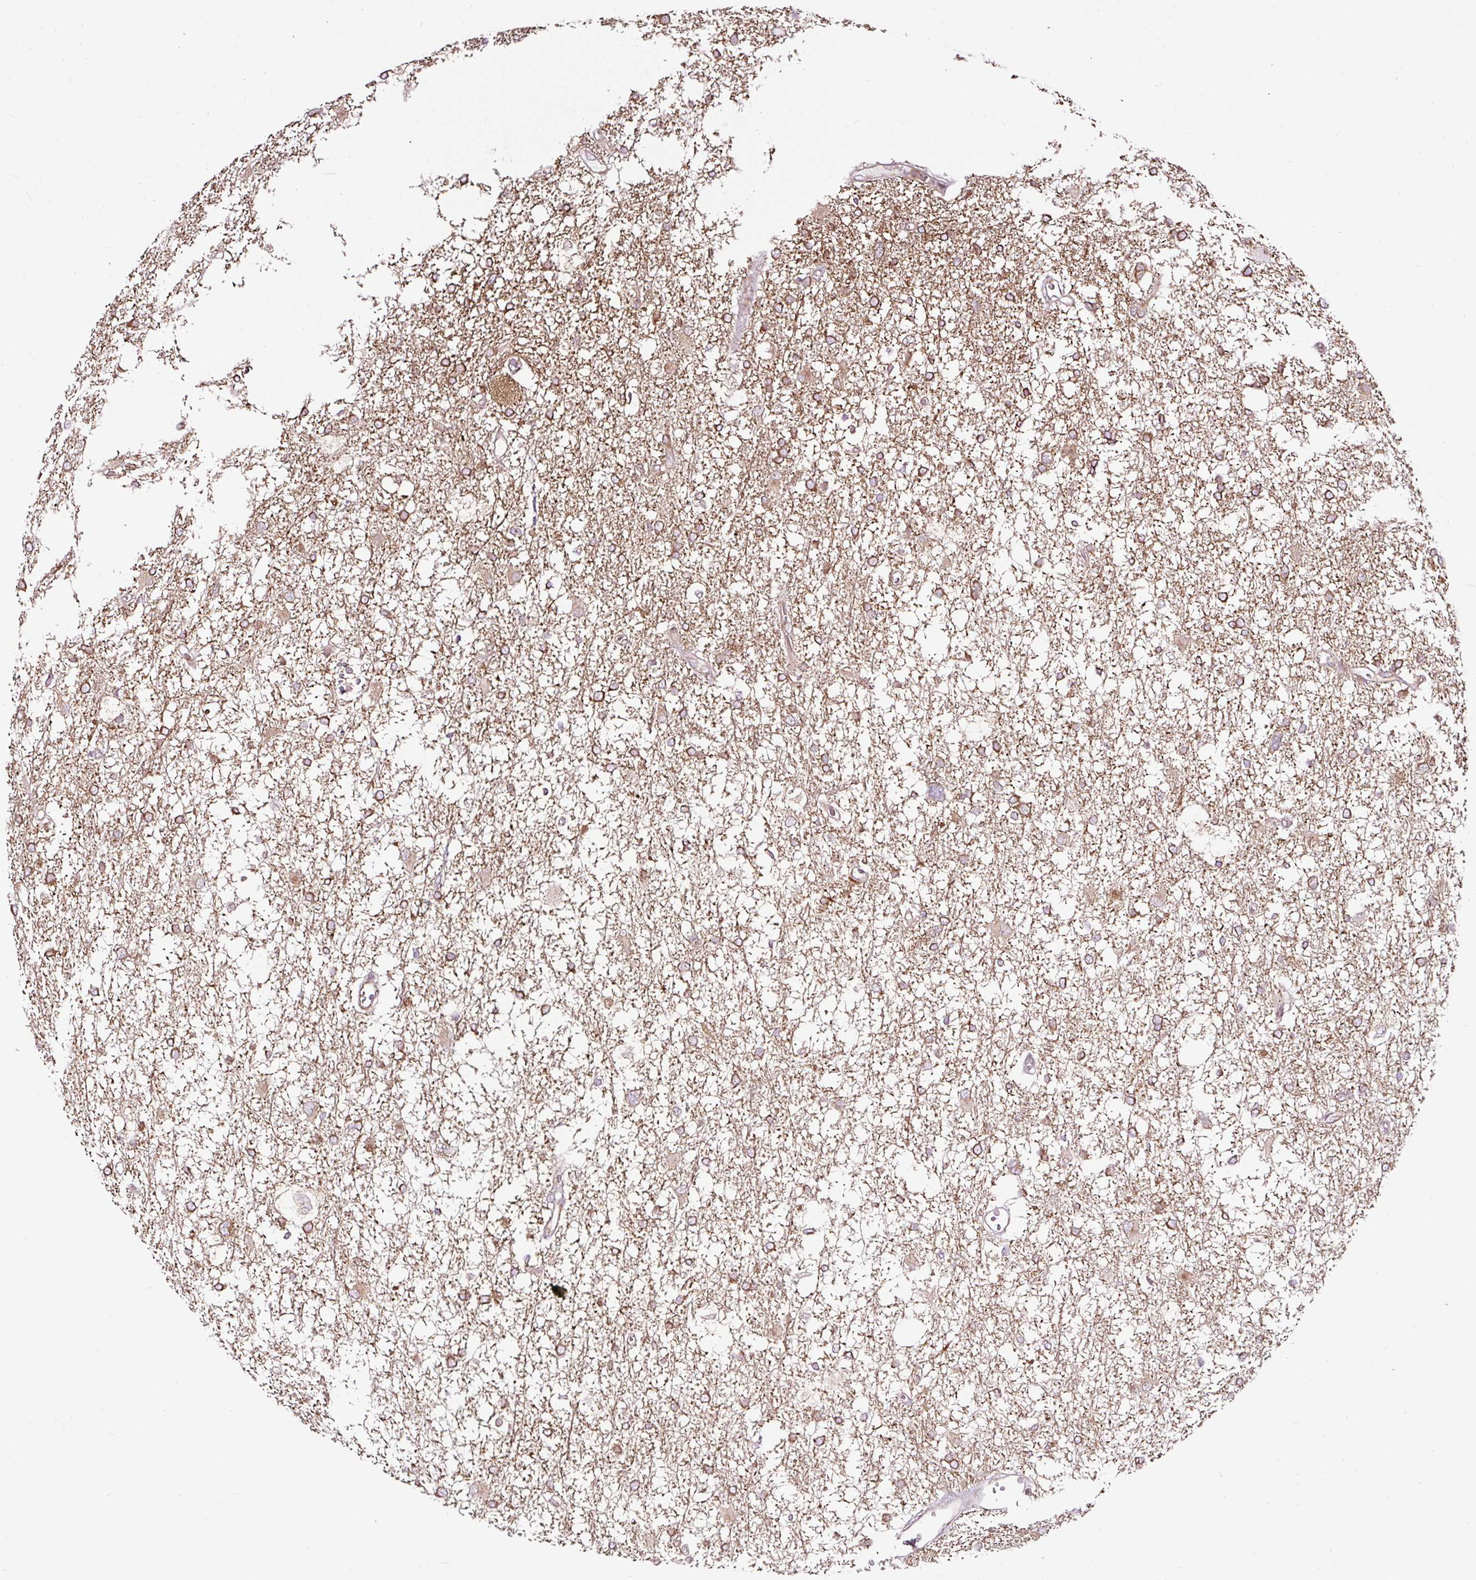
{"staining": {"intensity": "weak", "quantity": ">75%", "location": "cytoplasmic/membranous"}, "tissue": "glioma", "cell_type": "Tumor cells", "image_type": "cancer", "snomed": [{"axis": "morphology", "description": "Glioma, malignant, High grade"}, {"axis": "topography", "description": "Brain"}], "caption": "IHC (DAB) staining of human malignant high-grade glioma displays weak cytoplasmic/membranous protein positivity in about >75% of tumor cells. (brown staining indicates protein expression, while blue staining denotes nuclei).", "gene": "KDM4E", "patient": {"sex": "male", "age": 61}}